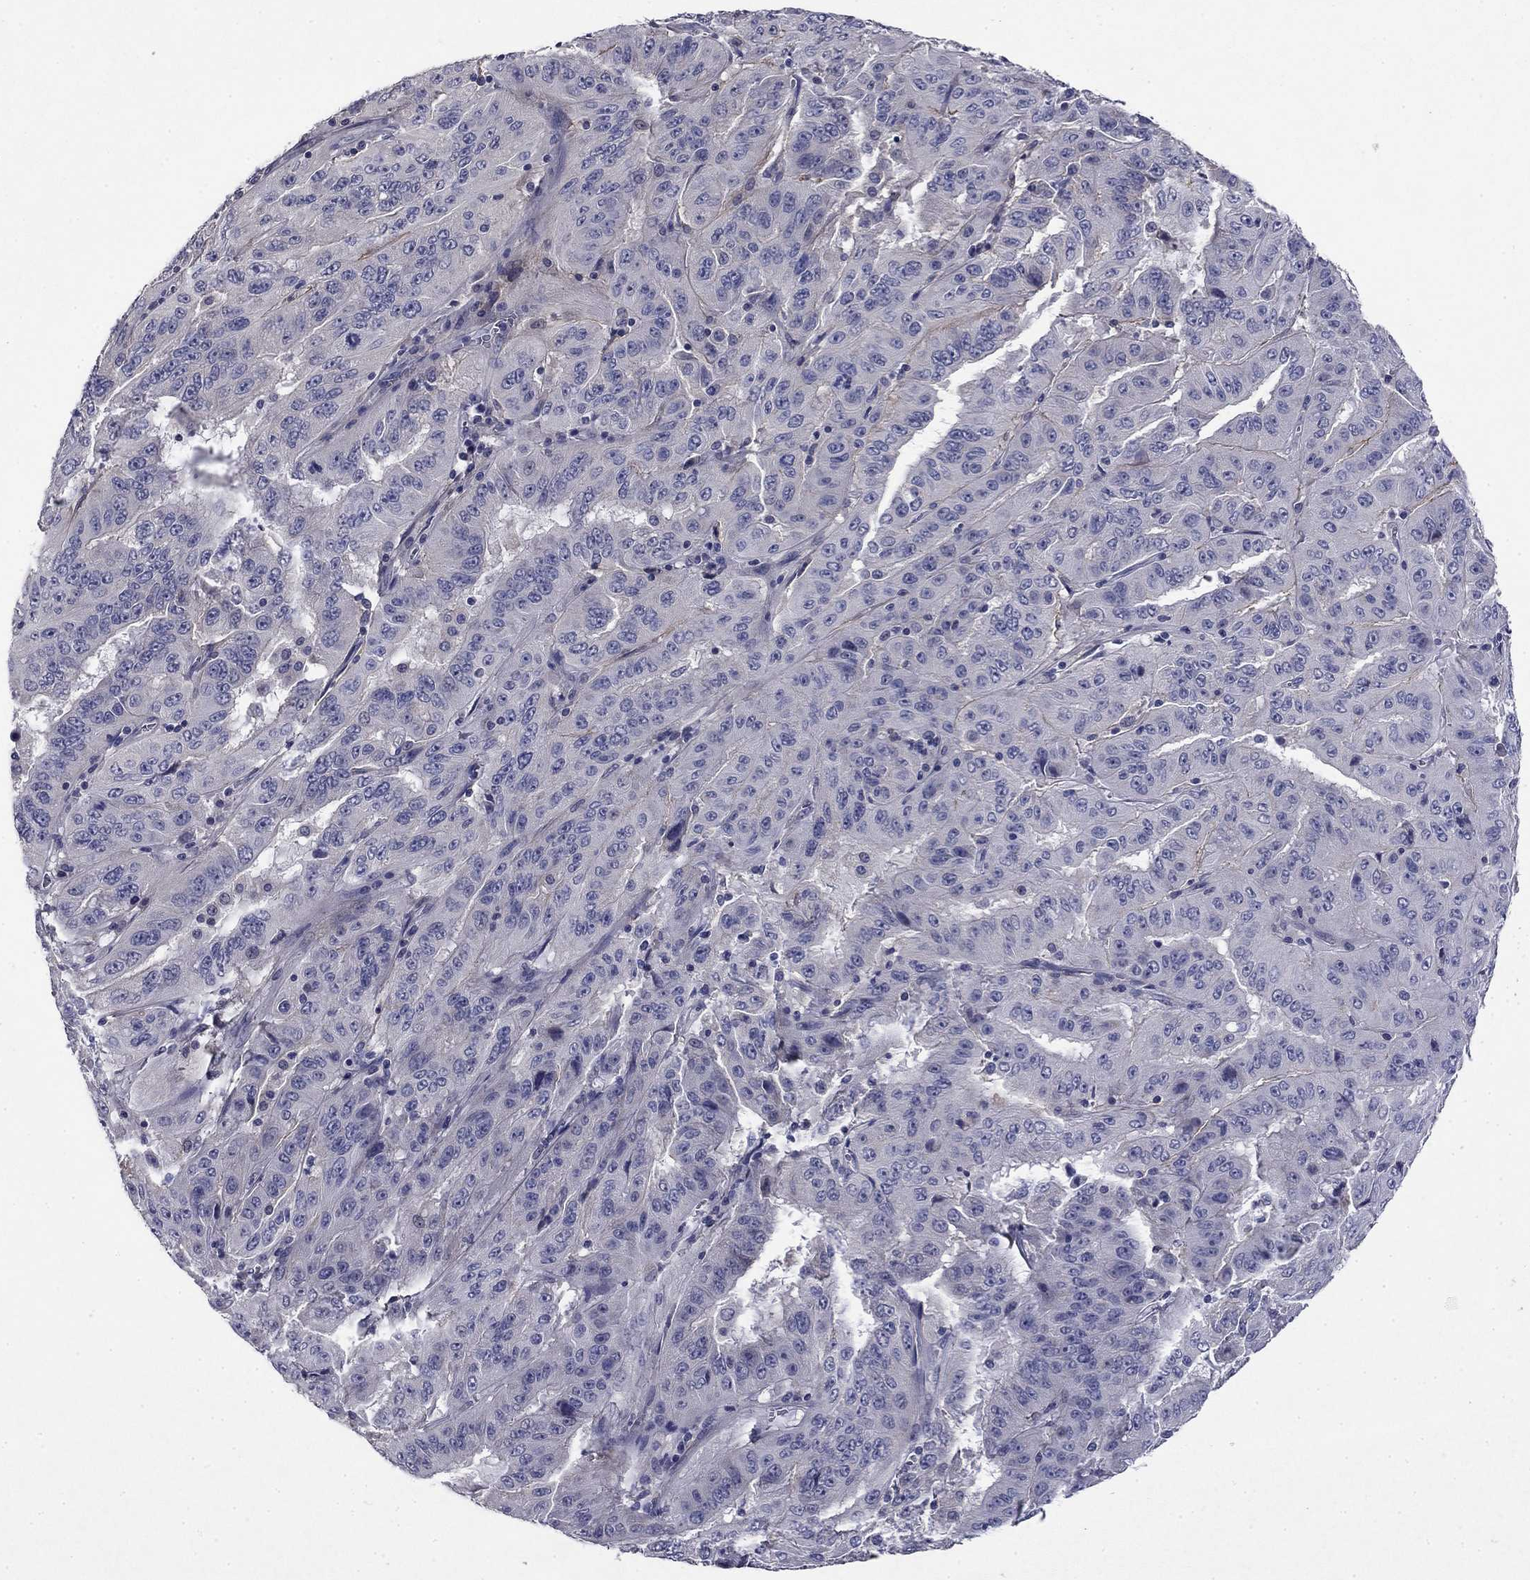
{"staining": {"intensity": "negative", "quantity": "none", "location": "none"}, "tissue": "pancreatic cancer", "cell_type": "Tumor cells", "image_type": "cancer", "snomed": [{"axis": "morphology", "description": "Adenocarcinoma, NOS"}, {"axis": "topography", "description": "Pancreas"}], "caption": "Tumor cells are negative for protein expression in human pancreatic adenocarcinoma. (Brightfield microscopy of DAB (3,3'-diaminobenzidine) IHC at high magnification).", "gene": "COL2A1", "patient": {"sex": "male", "age": 63}}